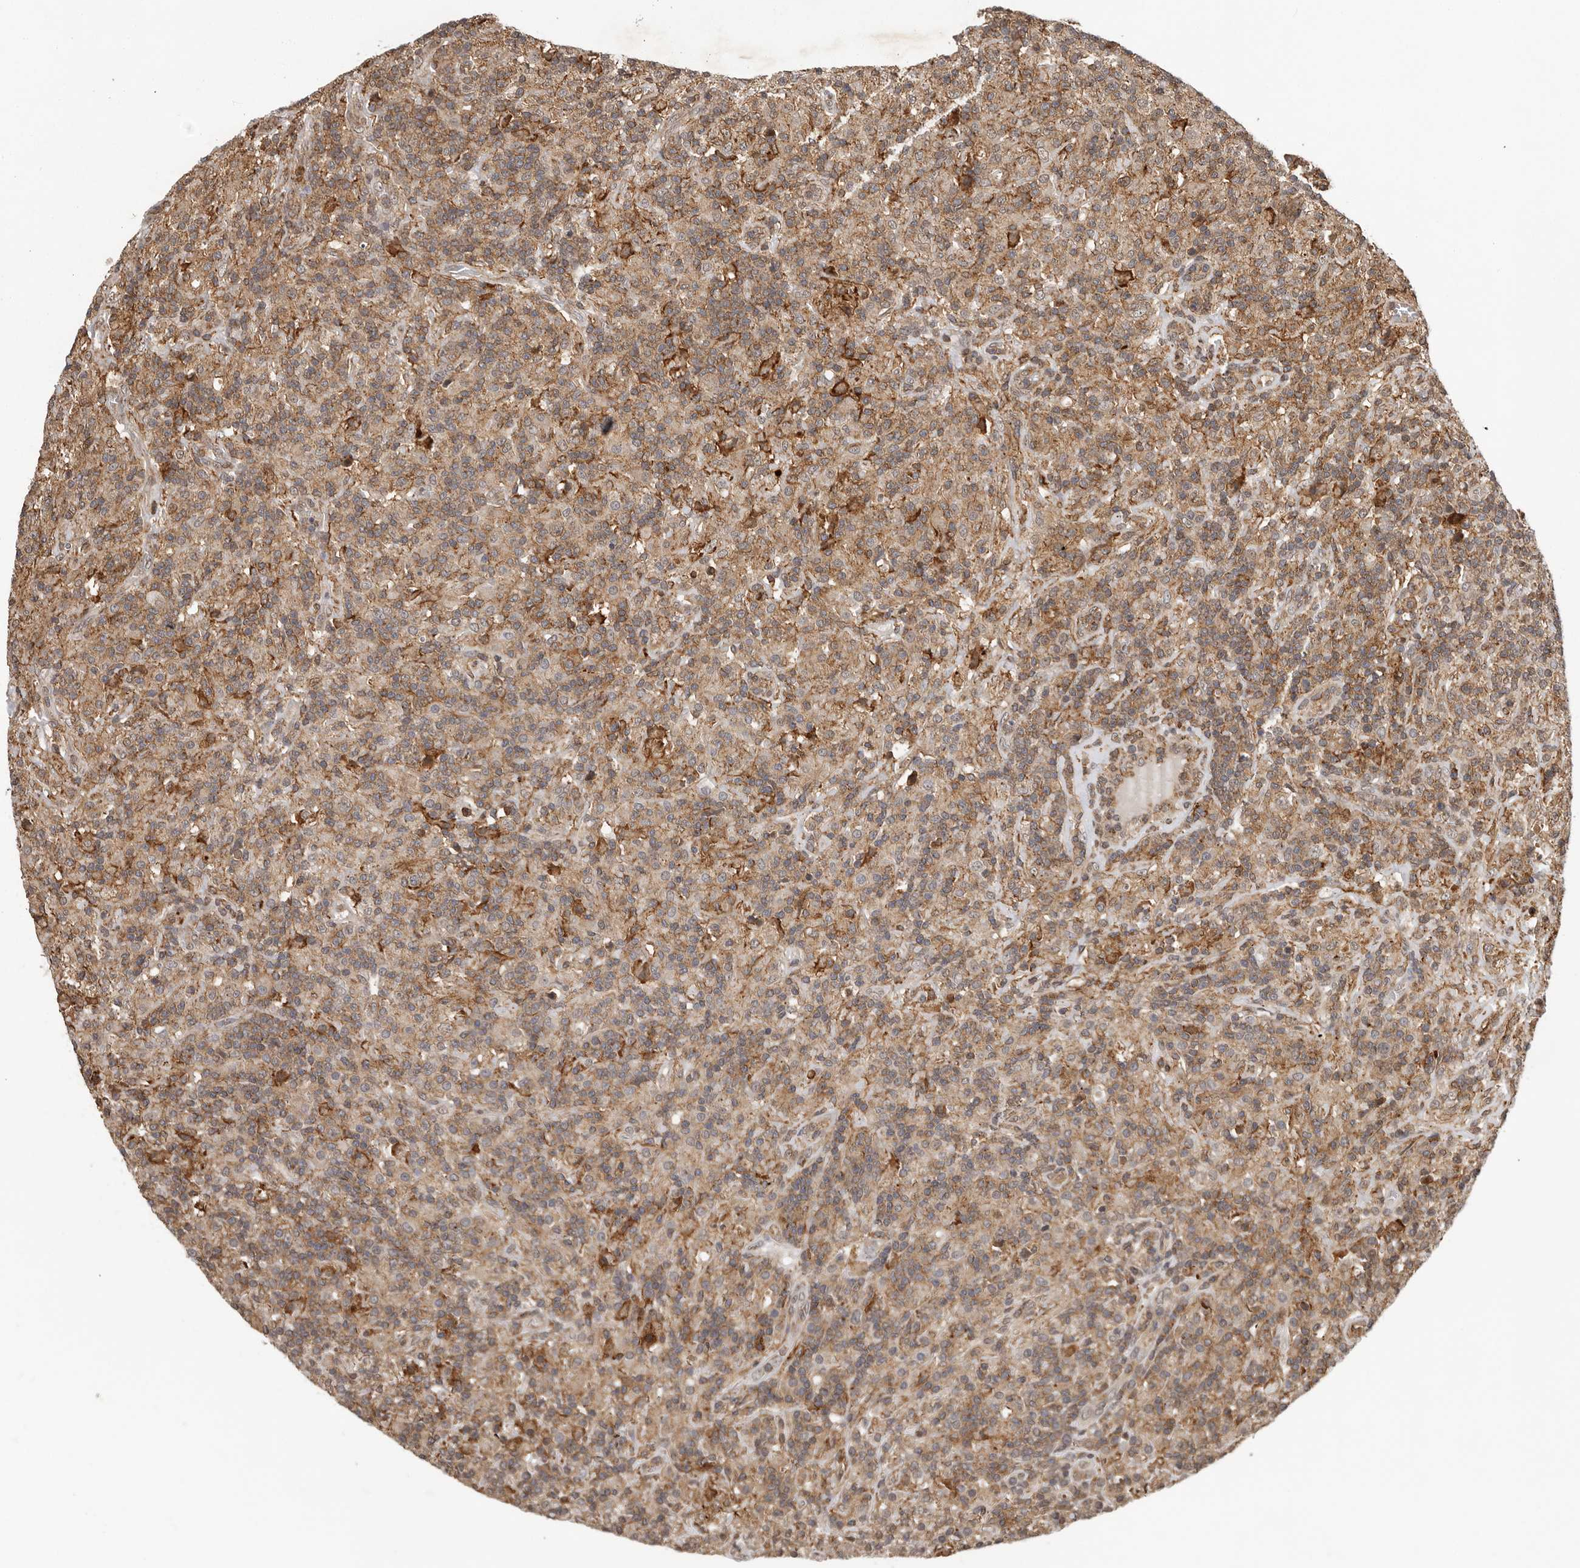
{"staining": {"intensity": "negative", "quantity": "none", "location": "none"}, "tissue": "lymphoma", "cell_type": "Tumor cells", "image_type": "cancer", "snomed": [{"axis": "morphology", "description": "Hodgkin's disease, NOS"}, {"axis": "topography", "description": "Lymph node"}], "caption": "Tumor cells show no significant positivity in Hodgkin's disease.", "gene": "RNF157", "patient": {"sex": "male", "age": 70}}